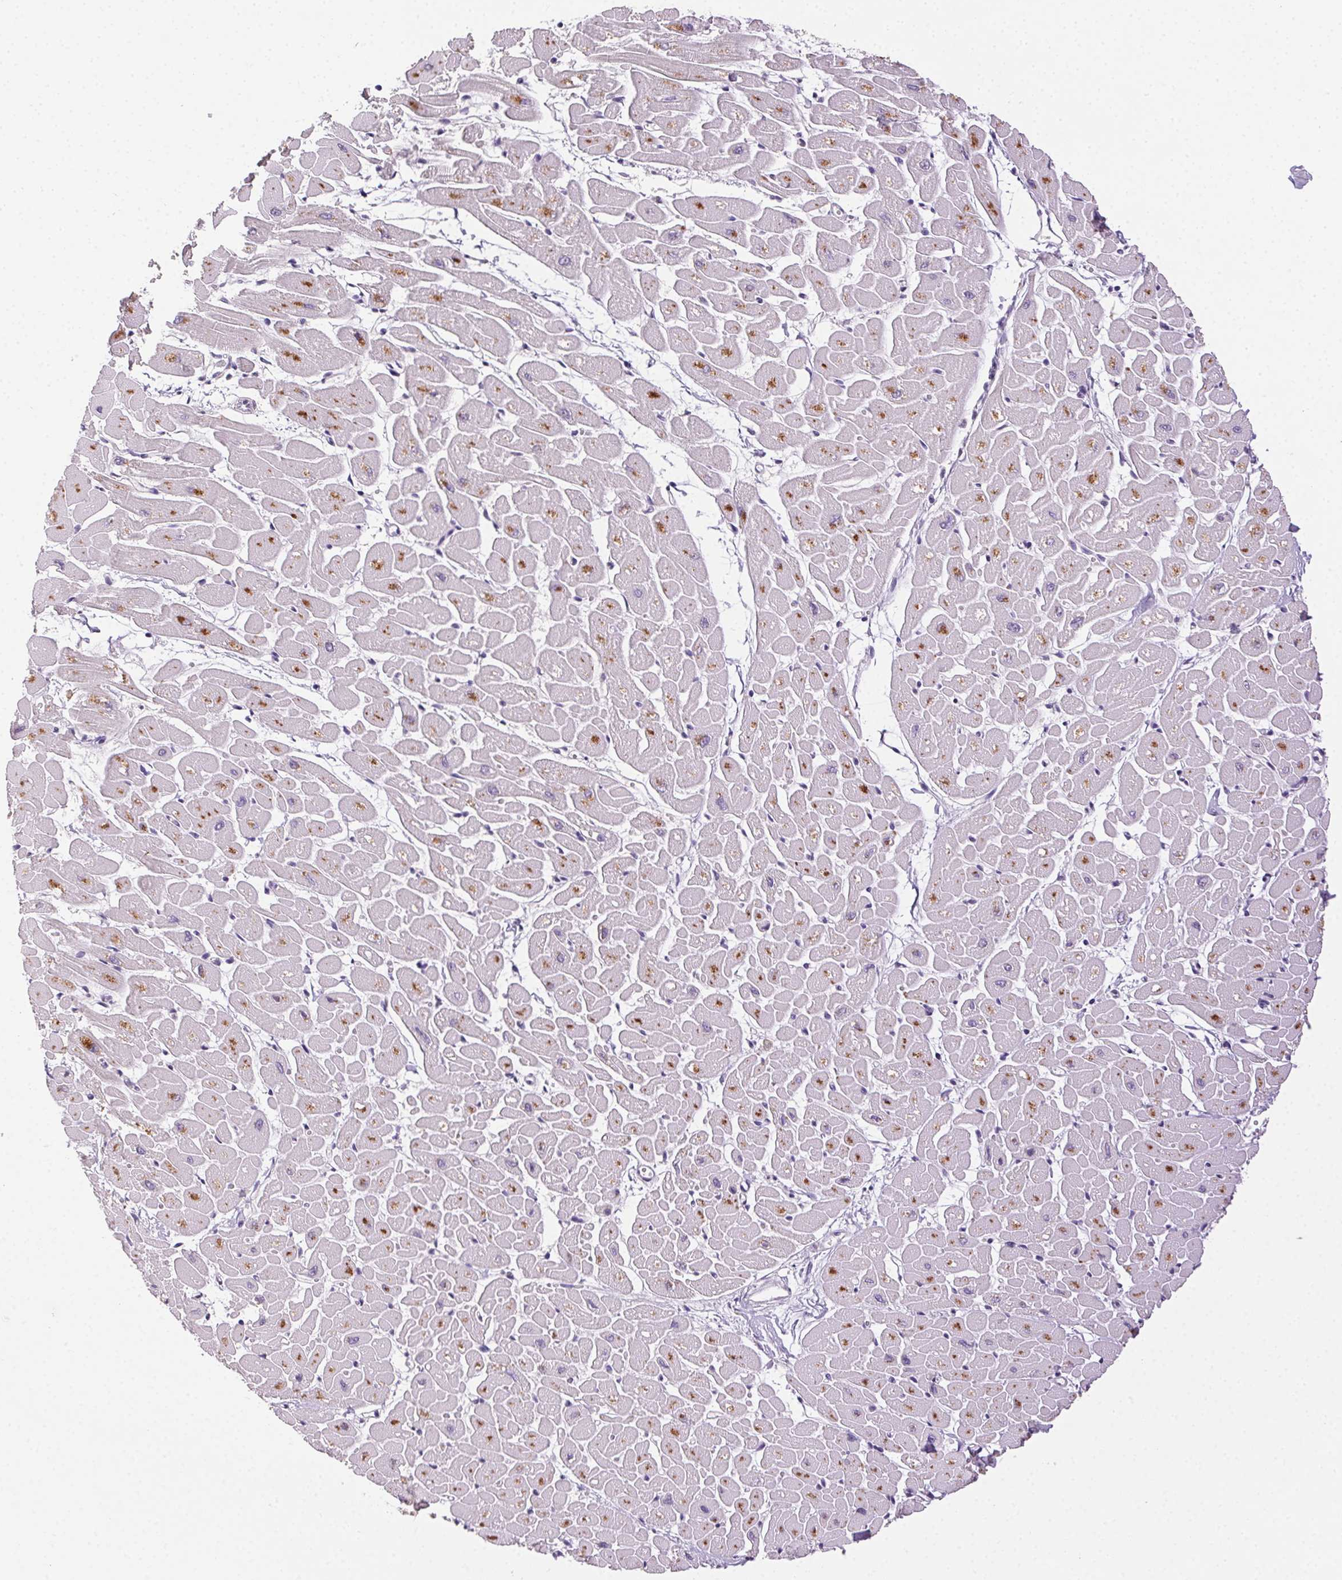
{"staining": {"intensity": "strong", "quantity": "<25%", "location": "cytoplasmic/membranous"}, "tissue": "heart muscle", "cell_type": "Cardiomyocytes", "image_type": "normal", "snomed": [{"axis": "morphology", "description": "Normal tissue, NOS"}, {"axis": "topography", "description": "Heart"}], "caption": "A histopathology image showing strong cytoplasmic/membranous staining in about <25% of cardiomyocytes in benign heart muscle, as visualized by brown immunohistochemical staining.", "gene": "AKAP5", "patient": {"sex": "male", "age": 57}}